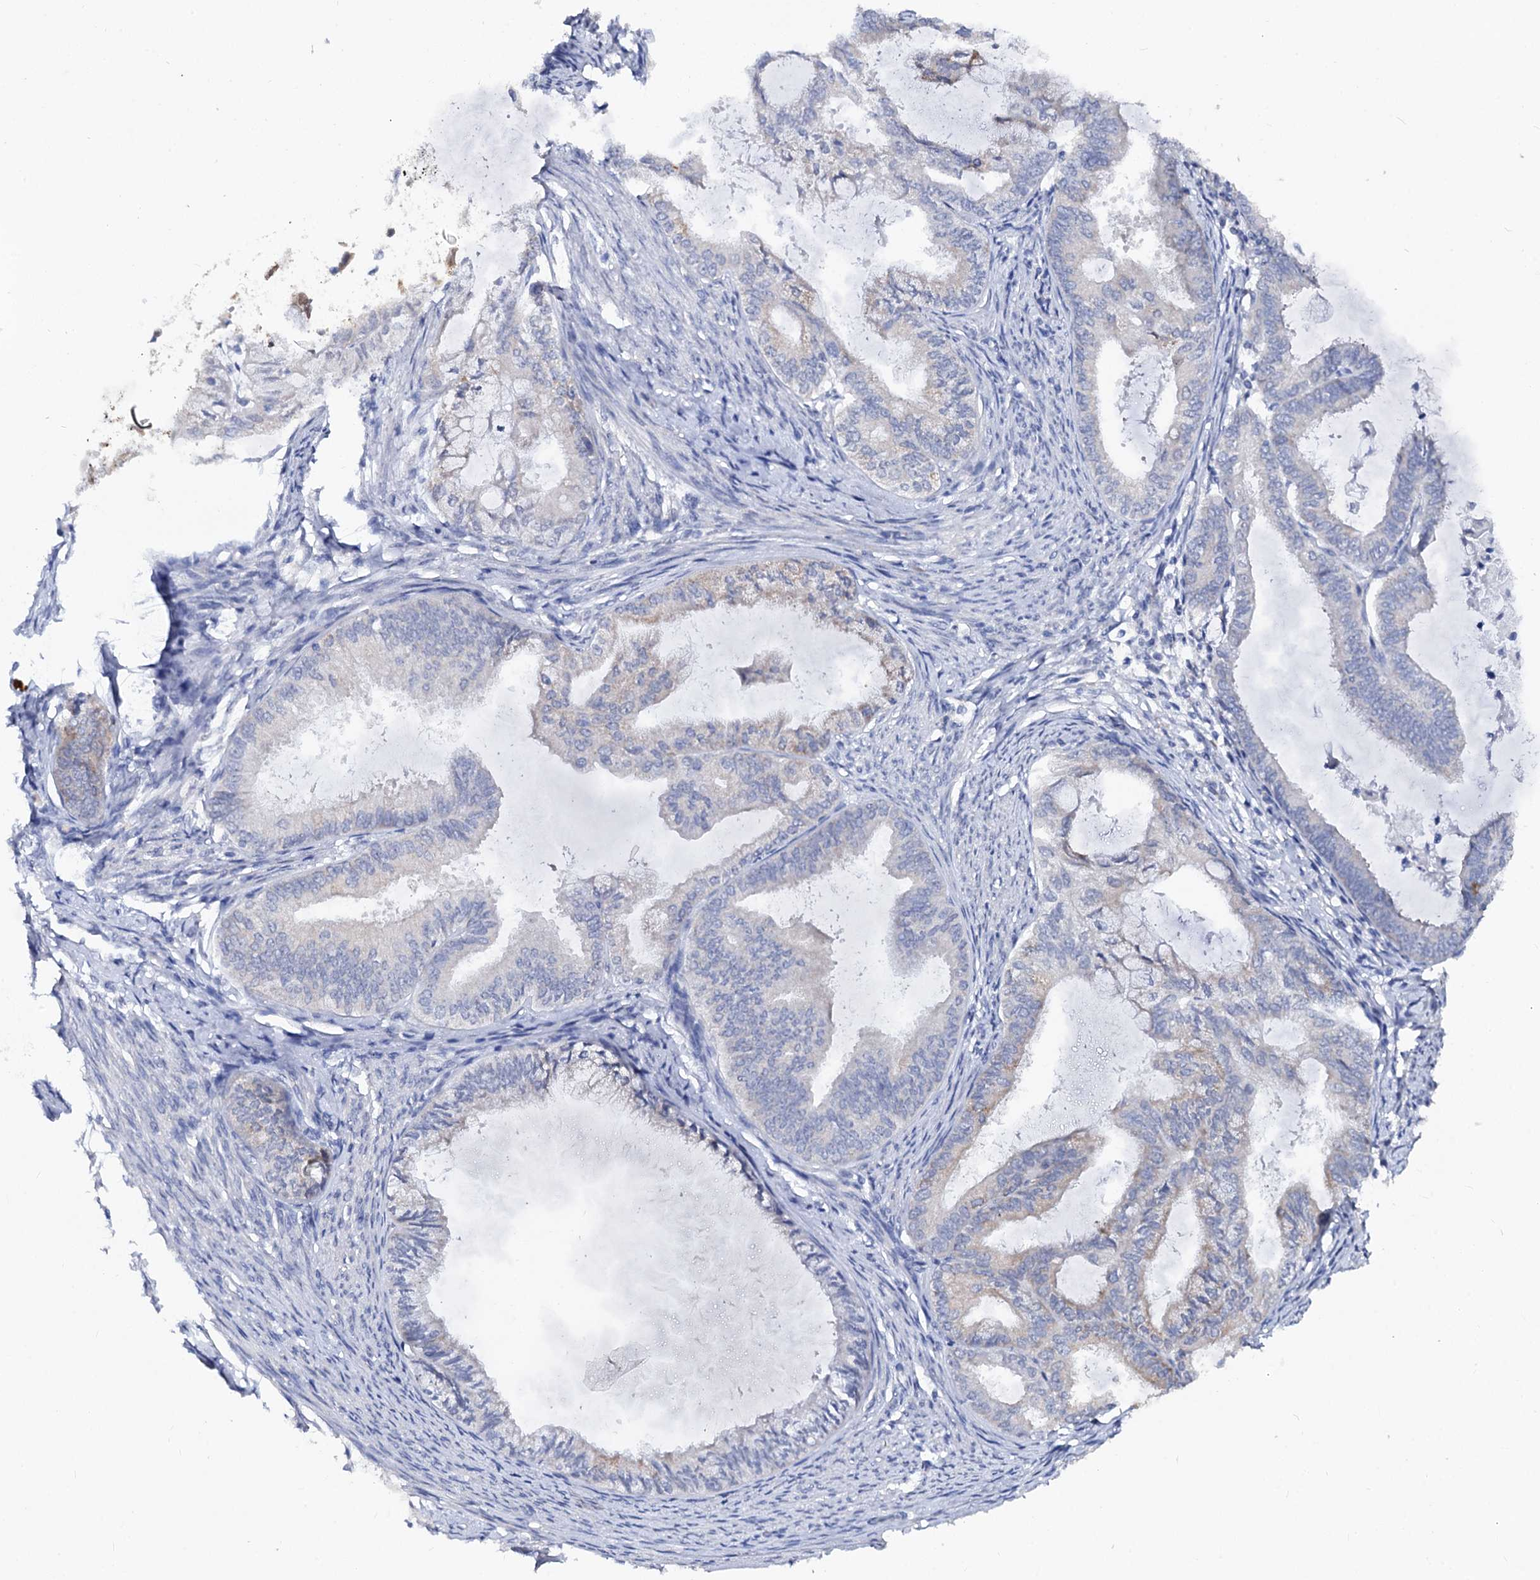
{"staining": {"intensity": "negative", "quantity": "none", "location": "none"}, "tissue": "endometrial cancer", "cell_type": "Tumor cells", "image_type": "cancer", "snomed": [{"axis": "morphology", "description": "Adenocarcinoma, NOS"}, {"axis": "topography", "description": "Endometrium"}], "caption": "Endometrial adenocarcinoma was stained to show a protein in brown. There is no significant staining in tumor cells. Brightfield microscopy of immunohistochemistry stained with DAB (brown) and hematoxylin (blue), captured at high magnification.", "gene": "CAPRIN2", "patient": {"sex": "female", "age": 86}}